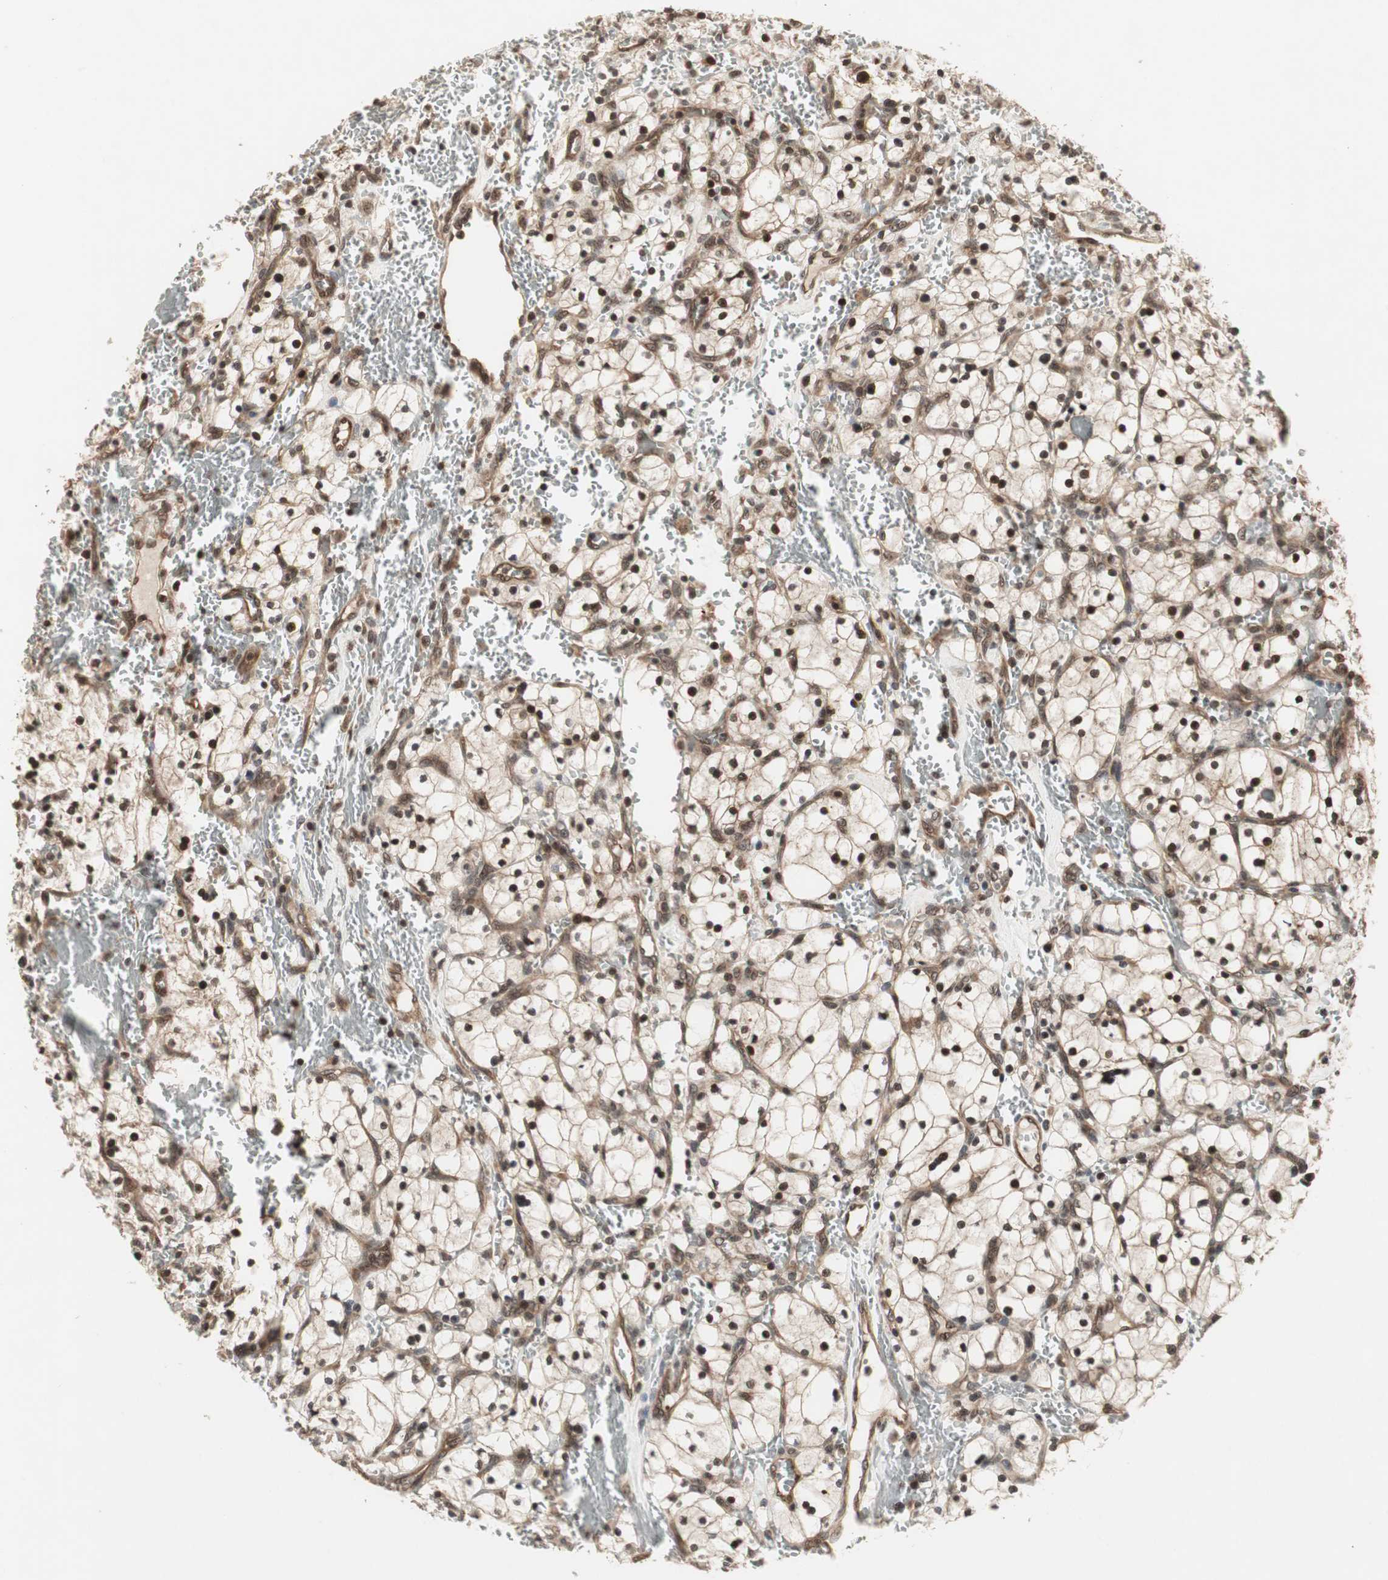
{"staining": {"intensity": "moderate", "quantity": ">75%", "location": "nuclear"}, "tissue": "renal cancer", "cell_type": "Tumor cells", "image_type": "cancer", "snomed": [{"axis": "morphology", "description": "Adenocarcinoma, NOS"}, {"axis": "topography", "description": "Kidney"}], "caption": "An image showing moderate nuclear staining in approximately >75% of tumor cells in renal cancer, as visualized by brown immunohistochemical staining.", "gene": "CSNK2B", "patient": {"sex": "female", "age": 83}}